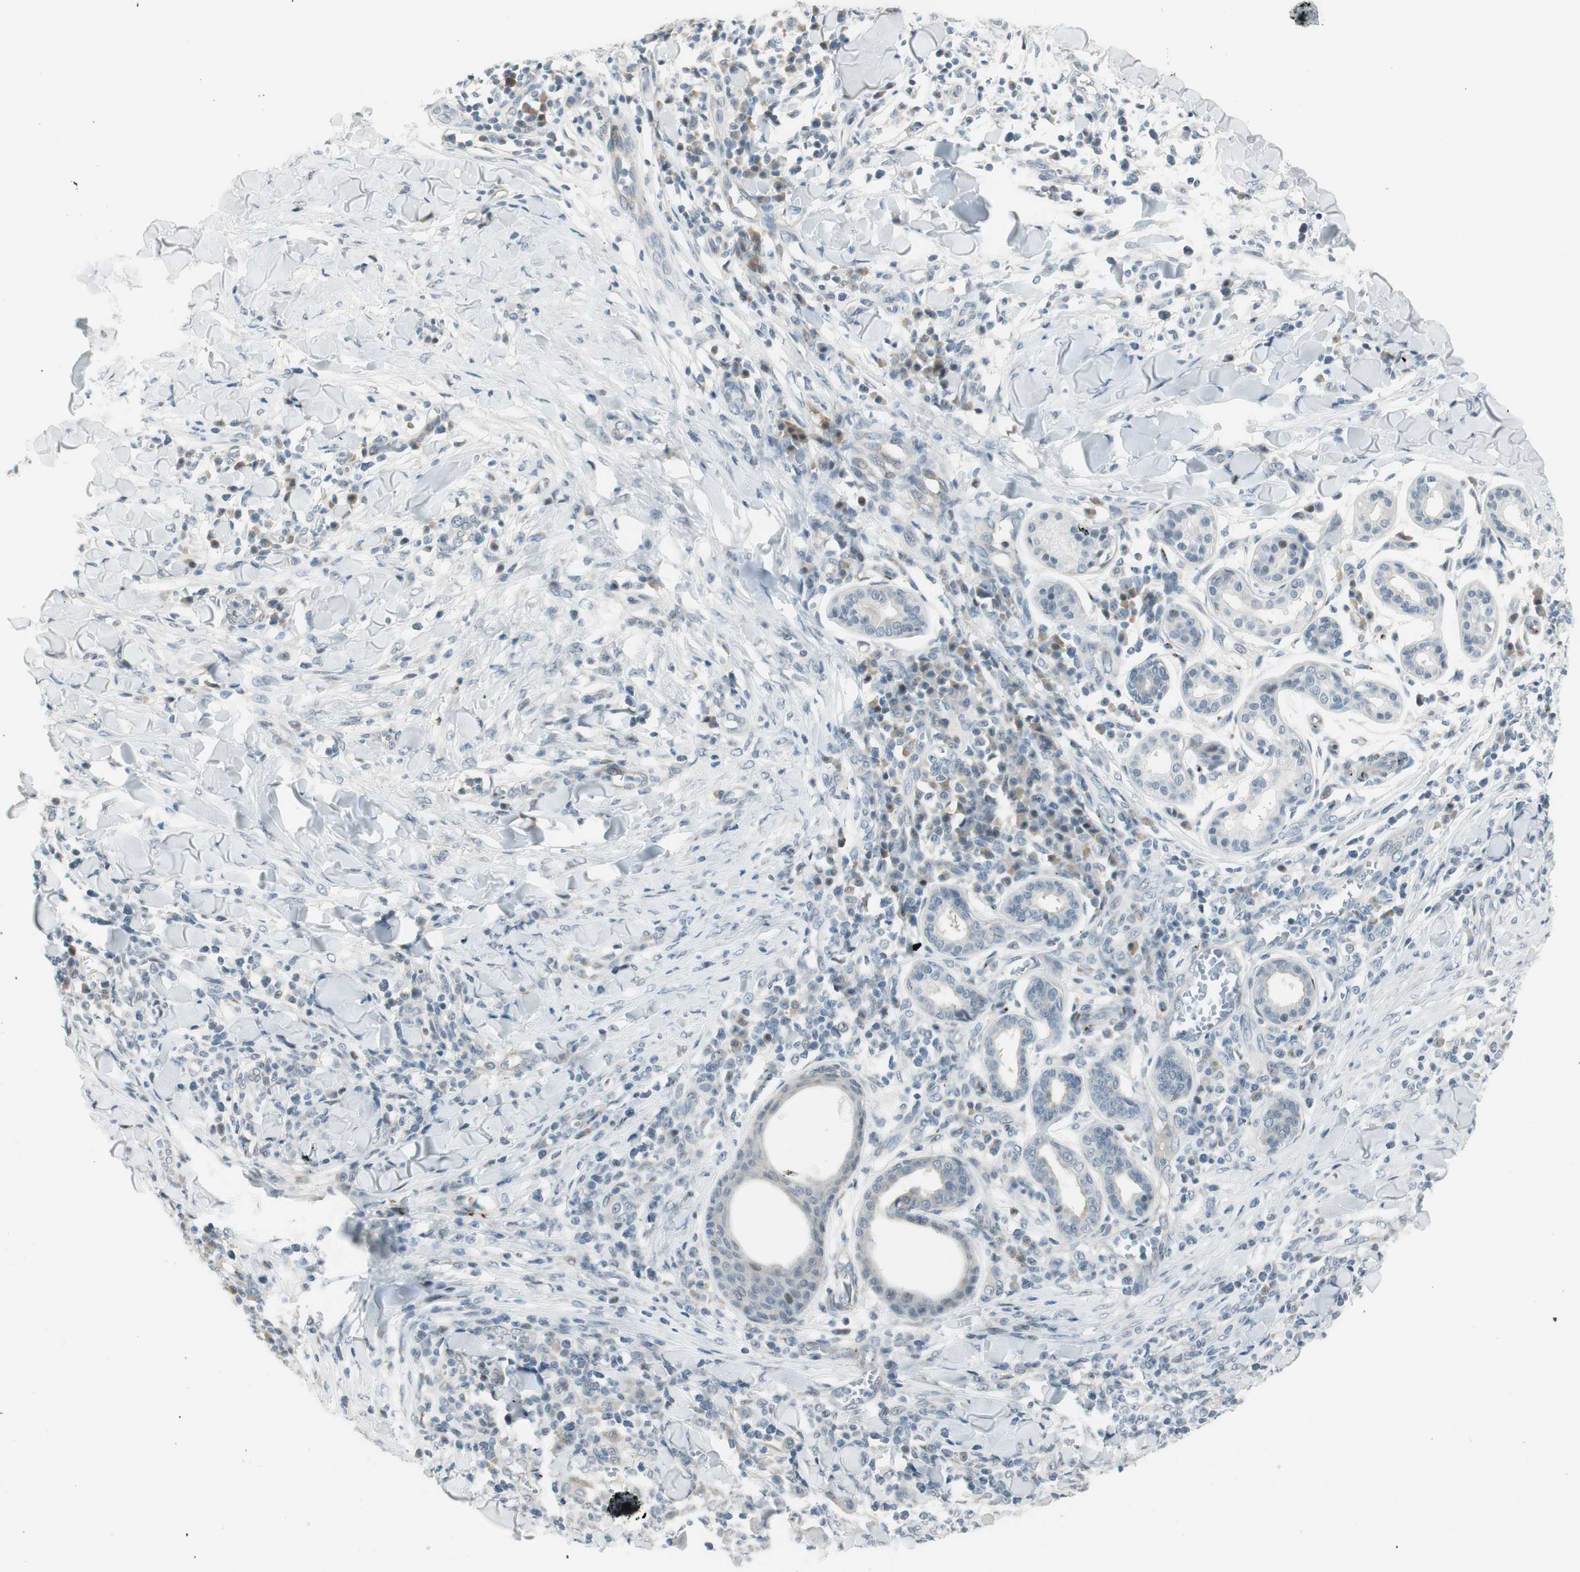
{"staining": {"intensity": "negative", "quantity": "none", "location": "none"}, "tissue": "skin cancer", "cell_type": "Tumor cells", "image_type": "cancer", "snomed": [{"axis": "morphology", "description": "Squamous cell carcinoma, NOS"}, {"axis": "topography", "description": "Skin"}], "caption": "Tumor cells show no significant protein staining in skin squamous cell carcinoma.", "gene": "B4GALNT1", "patient": {"sex": "male", "age": 24}}